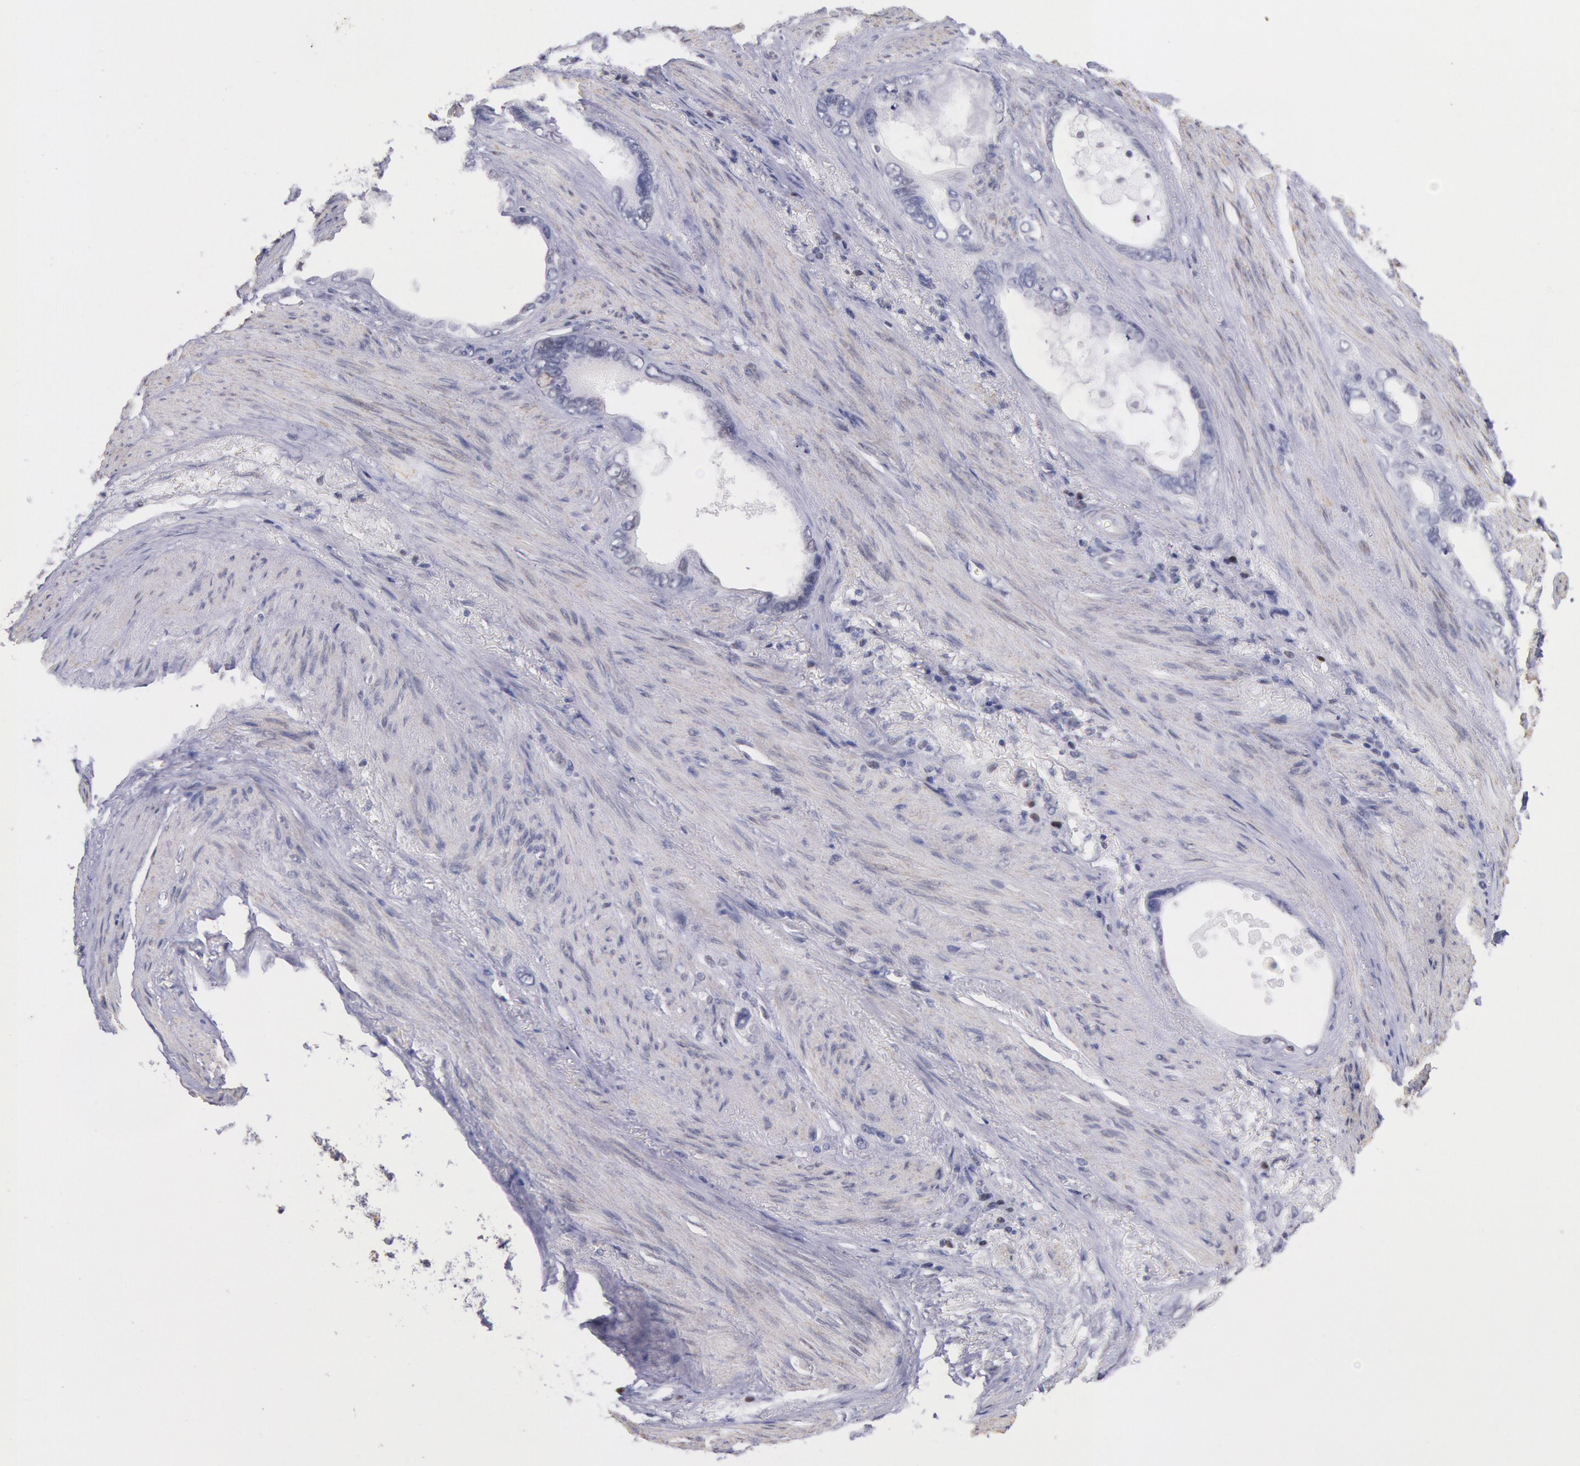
{"staining": {"intensity": "negative", "quantity": "none", "location": "none"}, "tissue": "stomach cancer", "cell_type": "Tumor cells", "image_type": "cancer", "snomed": [{"axis": "morphology", "description": "Adenocarcinoma, NOS"}, {"axis": "topography", "description": "Stomach"}], "caption": "A photomicrograph of human stomach cancer is negative for staining in tumor cells.", "gene": "MYH7", "patient": {"sex": "male", "age": 78}}